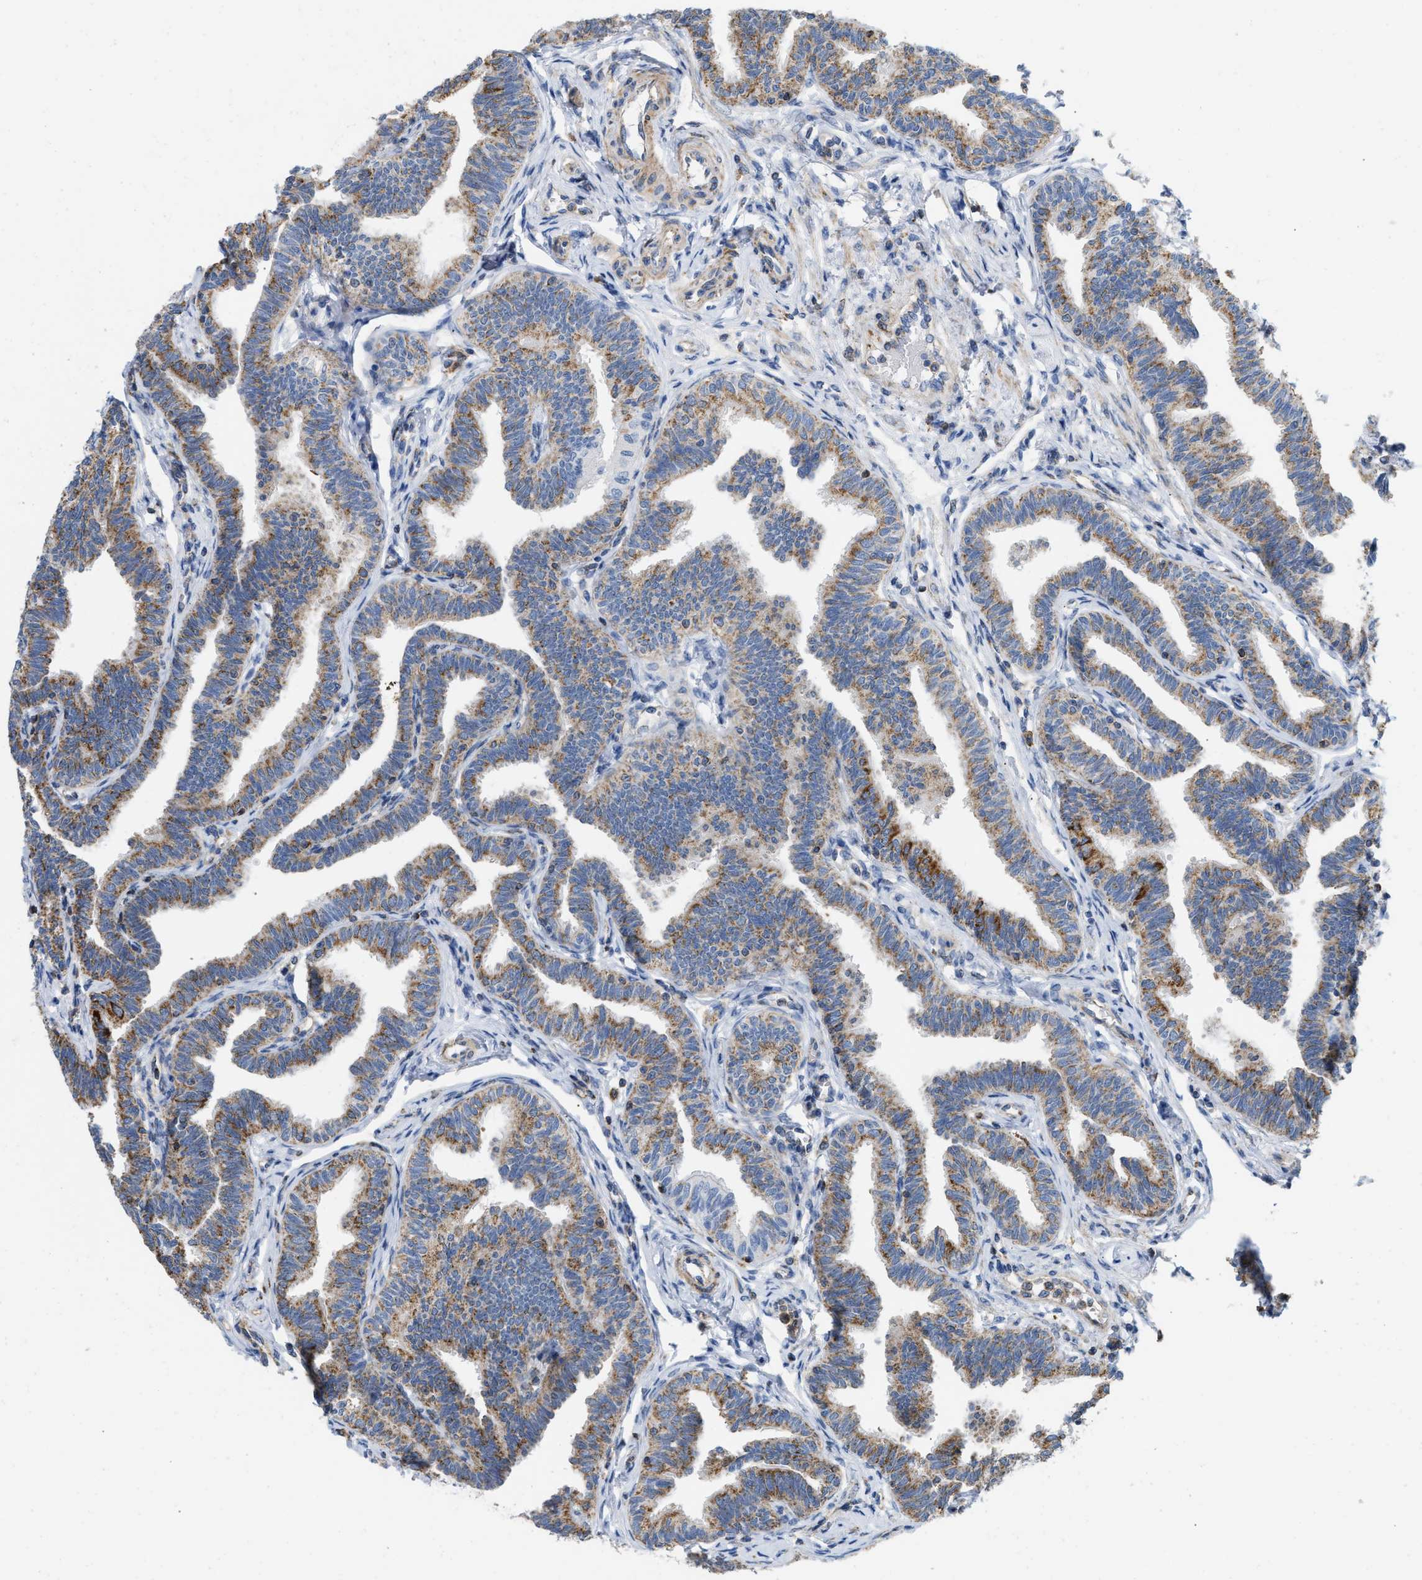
{"staining": {"intensity": "moderate", "quantity": ">75%", "location": "cytoplasmic/membranous"}, "tissue": "fallopian tube", "cell_type": "Glandular cells", "image_type": "normal", "snomed": [{"axis": "morphology", "description": "Normal tissue, NOS"}, {"axis": "topography", "description": "Fallopian tube"}, {"axis": "topography", "description": "Ovary"}], "caption": "Moderate cytoplasmic/membranous protein expression is present in about >75% of glandular cells in fallopian tube.", "gene": "GRB10", "patient": {"sex": "female", "age": 23}}